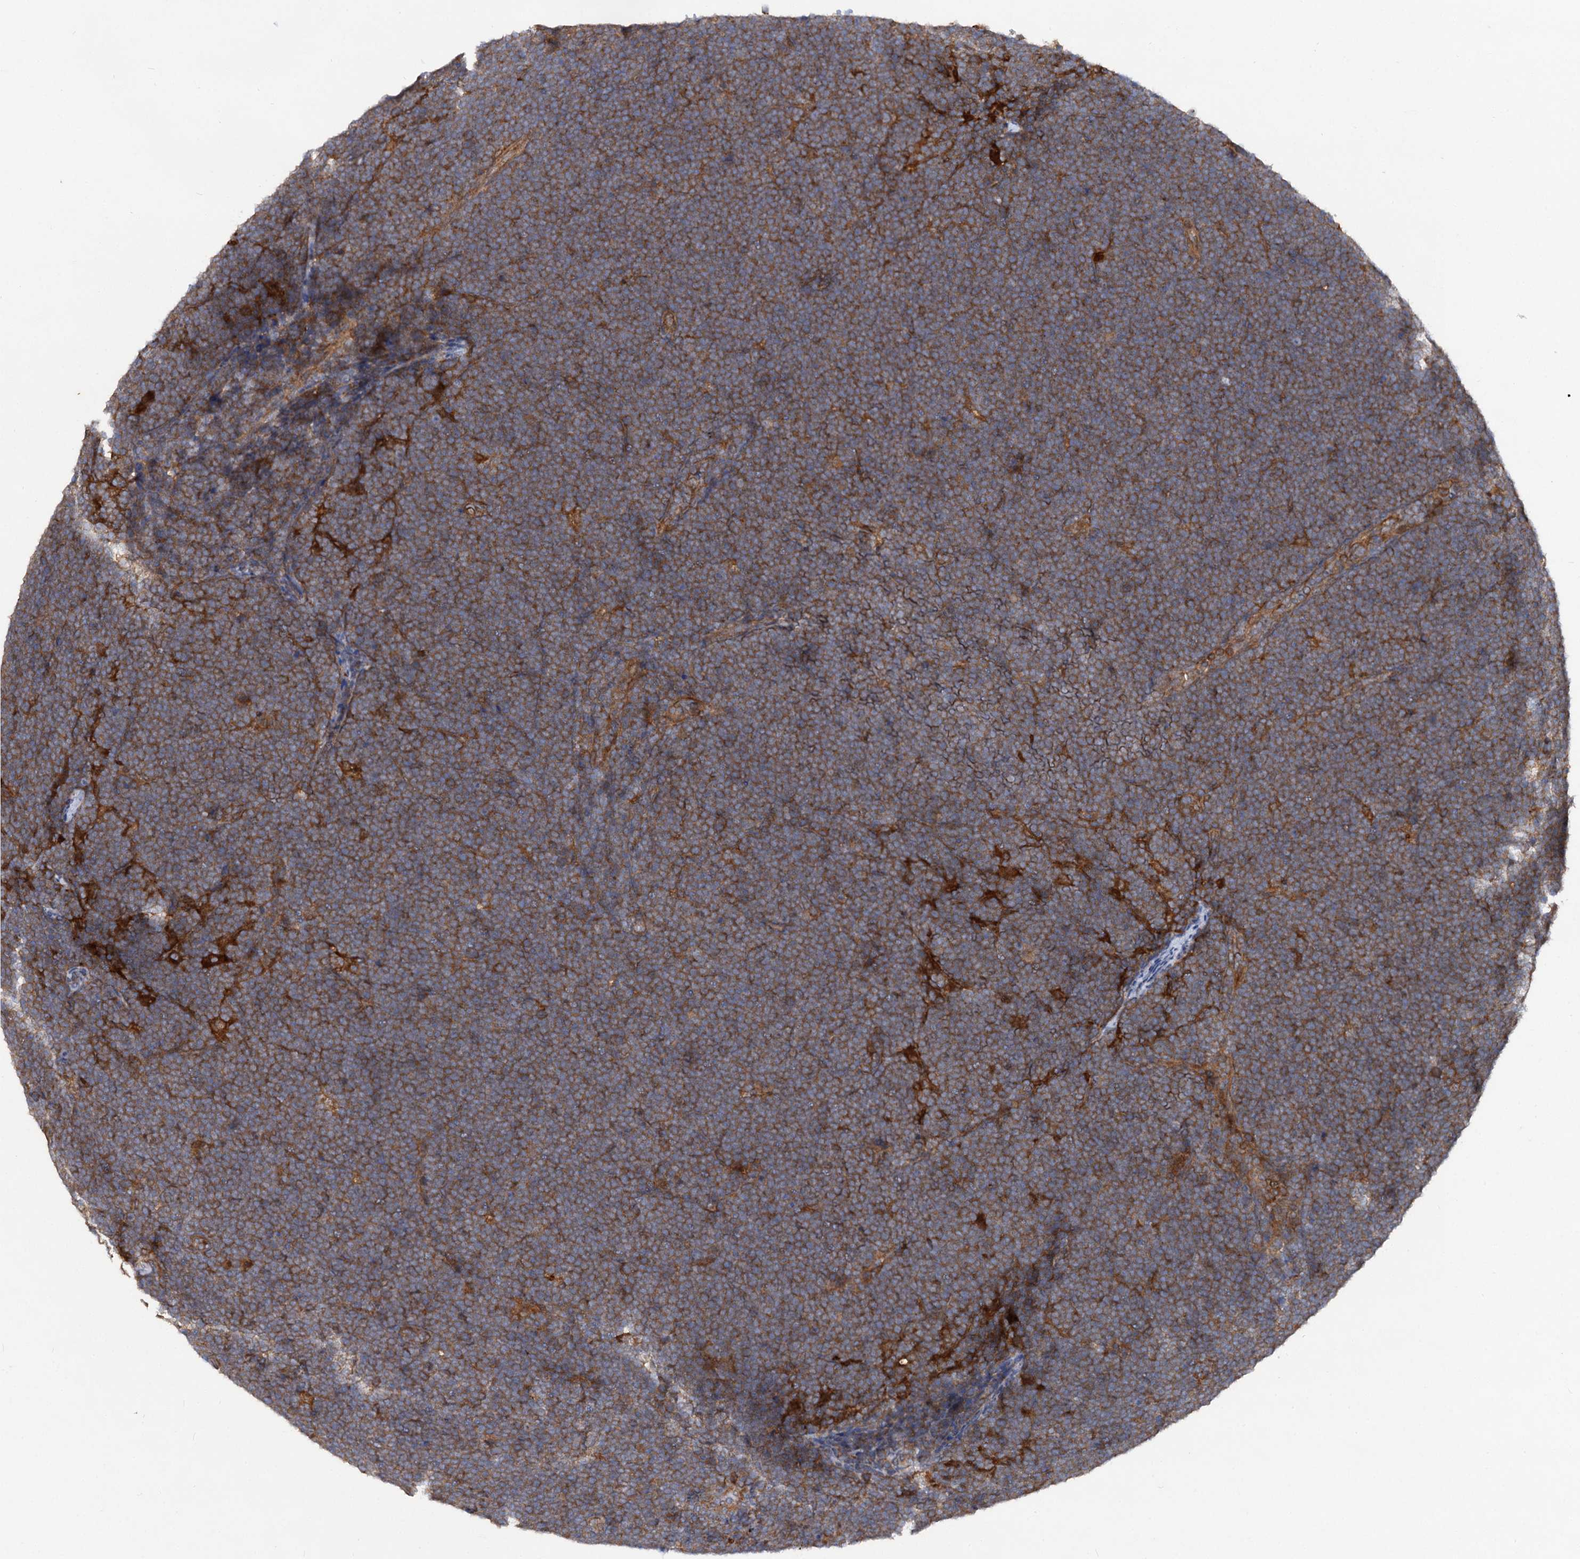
{"staining": {"intensity": "moderate", "quantity": ">75%", "location": "cytoplasmic/membranous"}, "tissue": "lymphoma", "cell_type": "Tumor cells", "image_type": "cancer", "snomed": [{"axis": "morphology", "description": "Malignant lymphoma, non-Hodgkin's type, High grade"}, {"axis": "topography", "description": "Lymph node"}], "caption": "Moderate cytoplasmic/membranous protein staining is identified in approximately >75% of tumor cells in lymphoma.", "gene": "VPS29", "patient": {"sex": "male", "age": 13}}